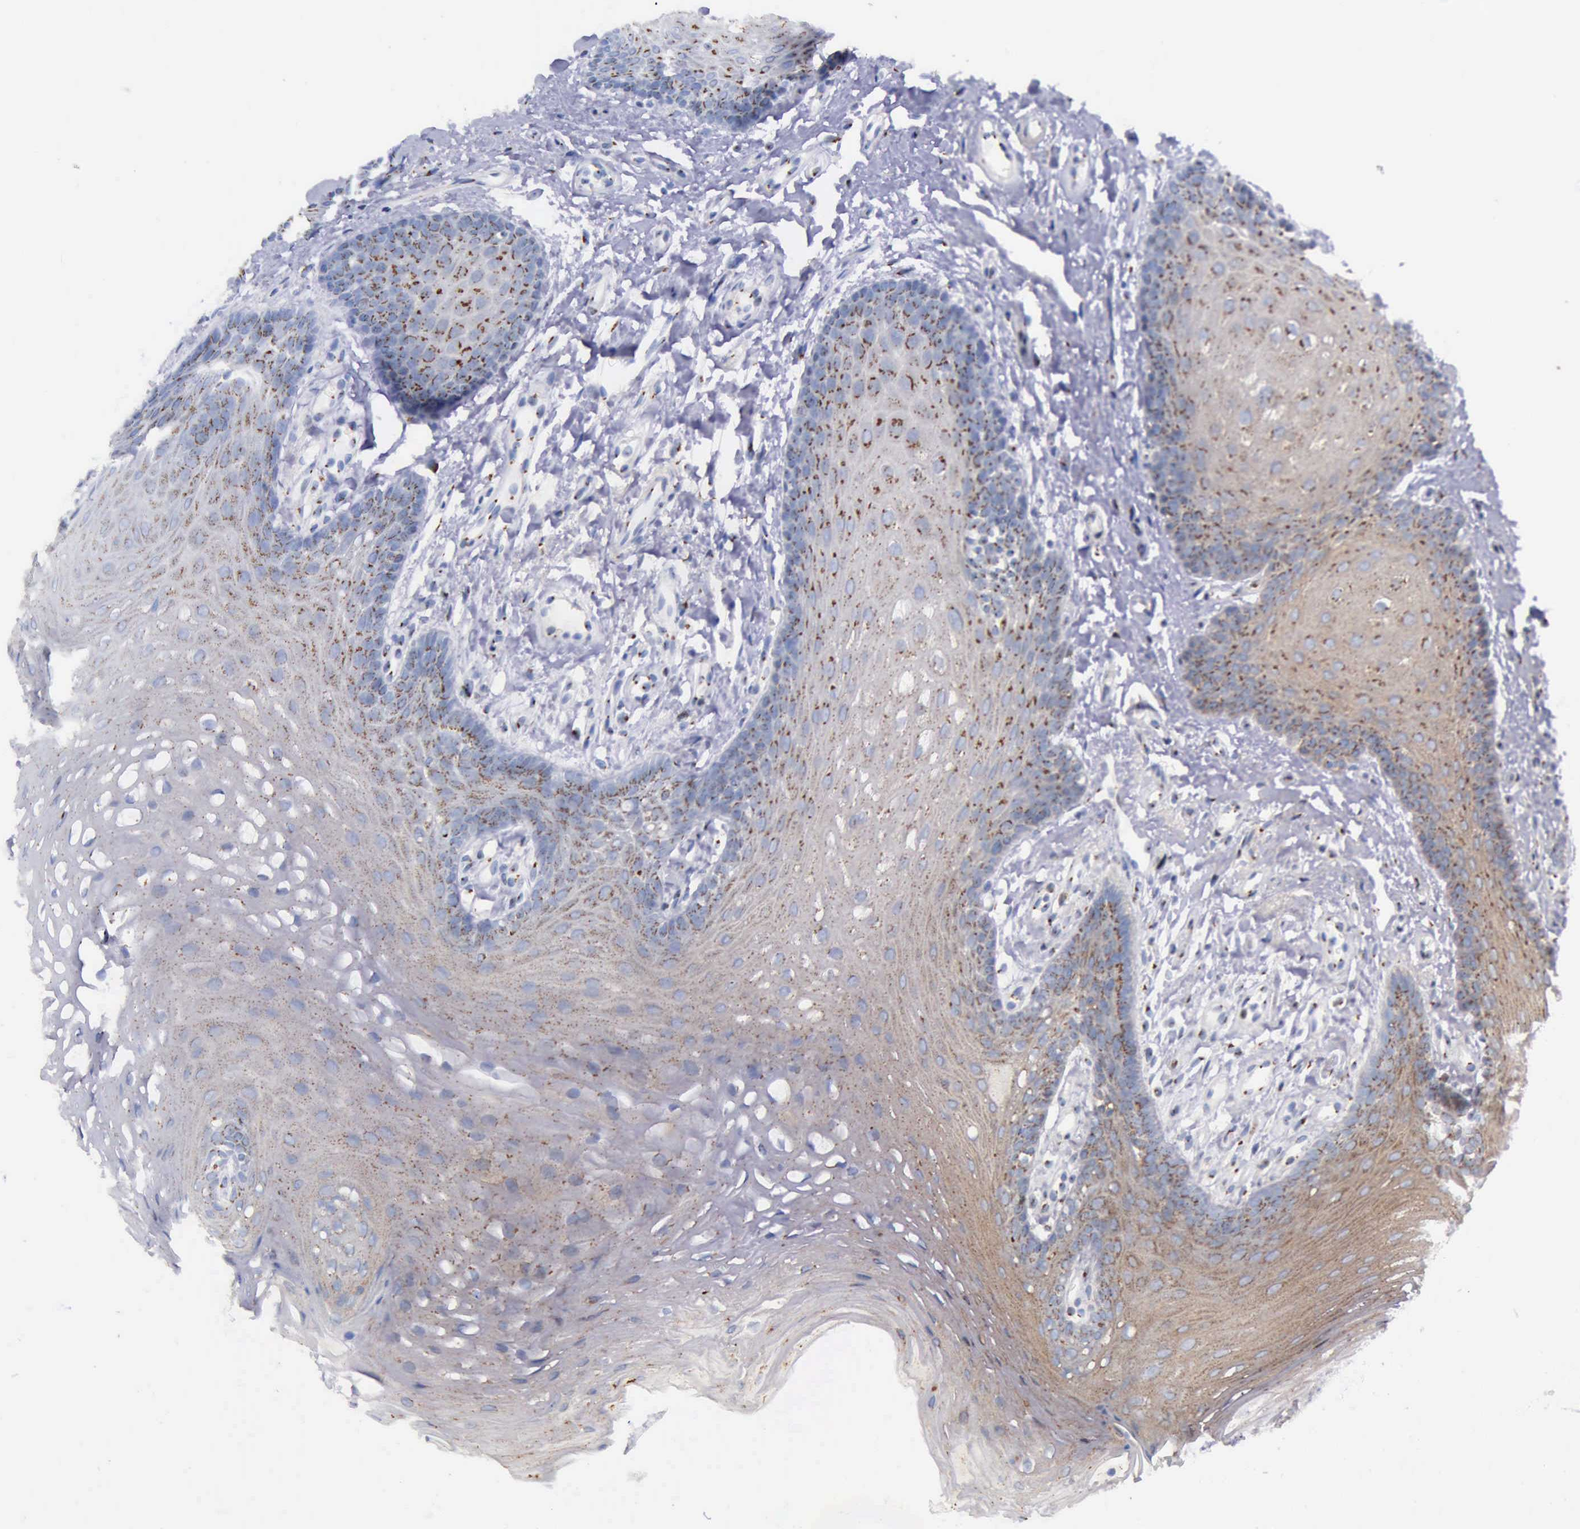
{"staining": {"intensity": "strong", "quantity": "25%-75%", "location": "cytoplasmic/membranous"}, "tissue": "oral mucosa", "cell_type": "Squamous epithelial cells", "image_type": "normal", "snomed": [{"axis": "morphology", "description": "Normal tissue, NOS"}, {"axis": "topography", "description": "Oral tissue"}], "caption": "Protein expression by immunohistochemistry (IHC) demonstrates strong cytoplasmic/membranous staining in about 25%-75% of squamous epithelial cells in normal oral mucosa.", "gene": "GOLGA5", "patient": {"sex": "male", "age": 62}}